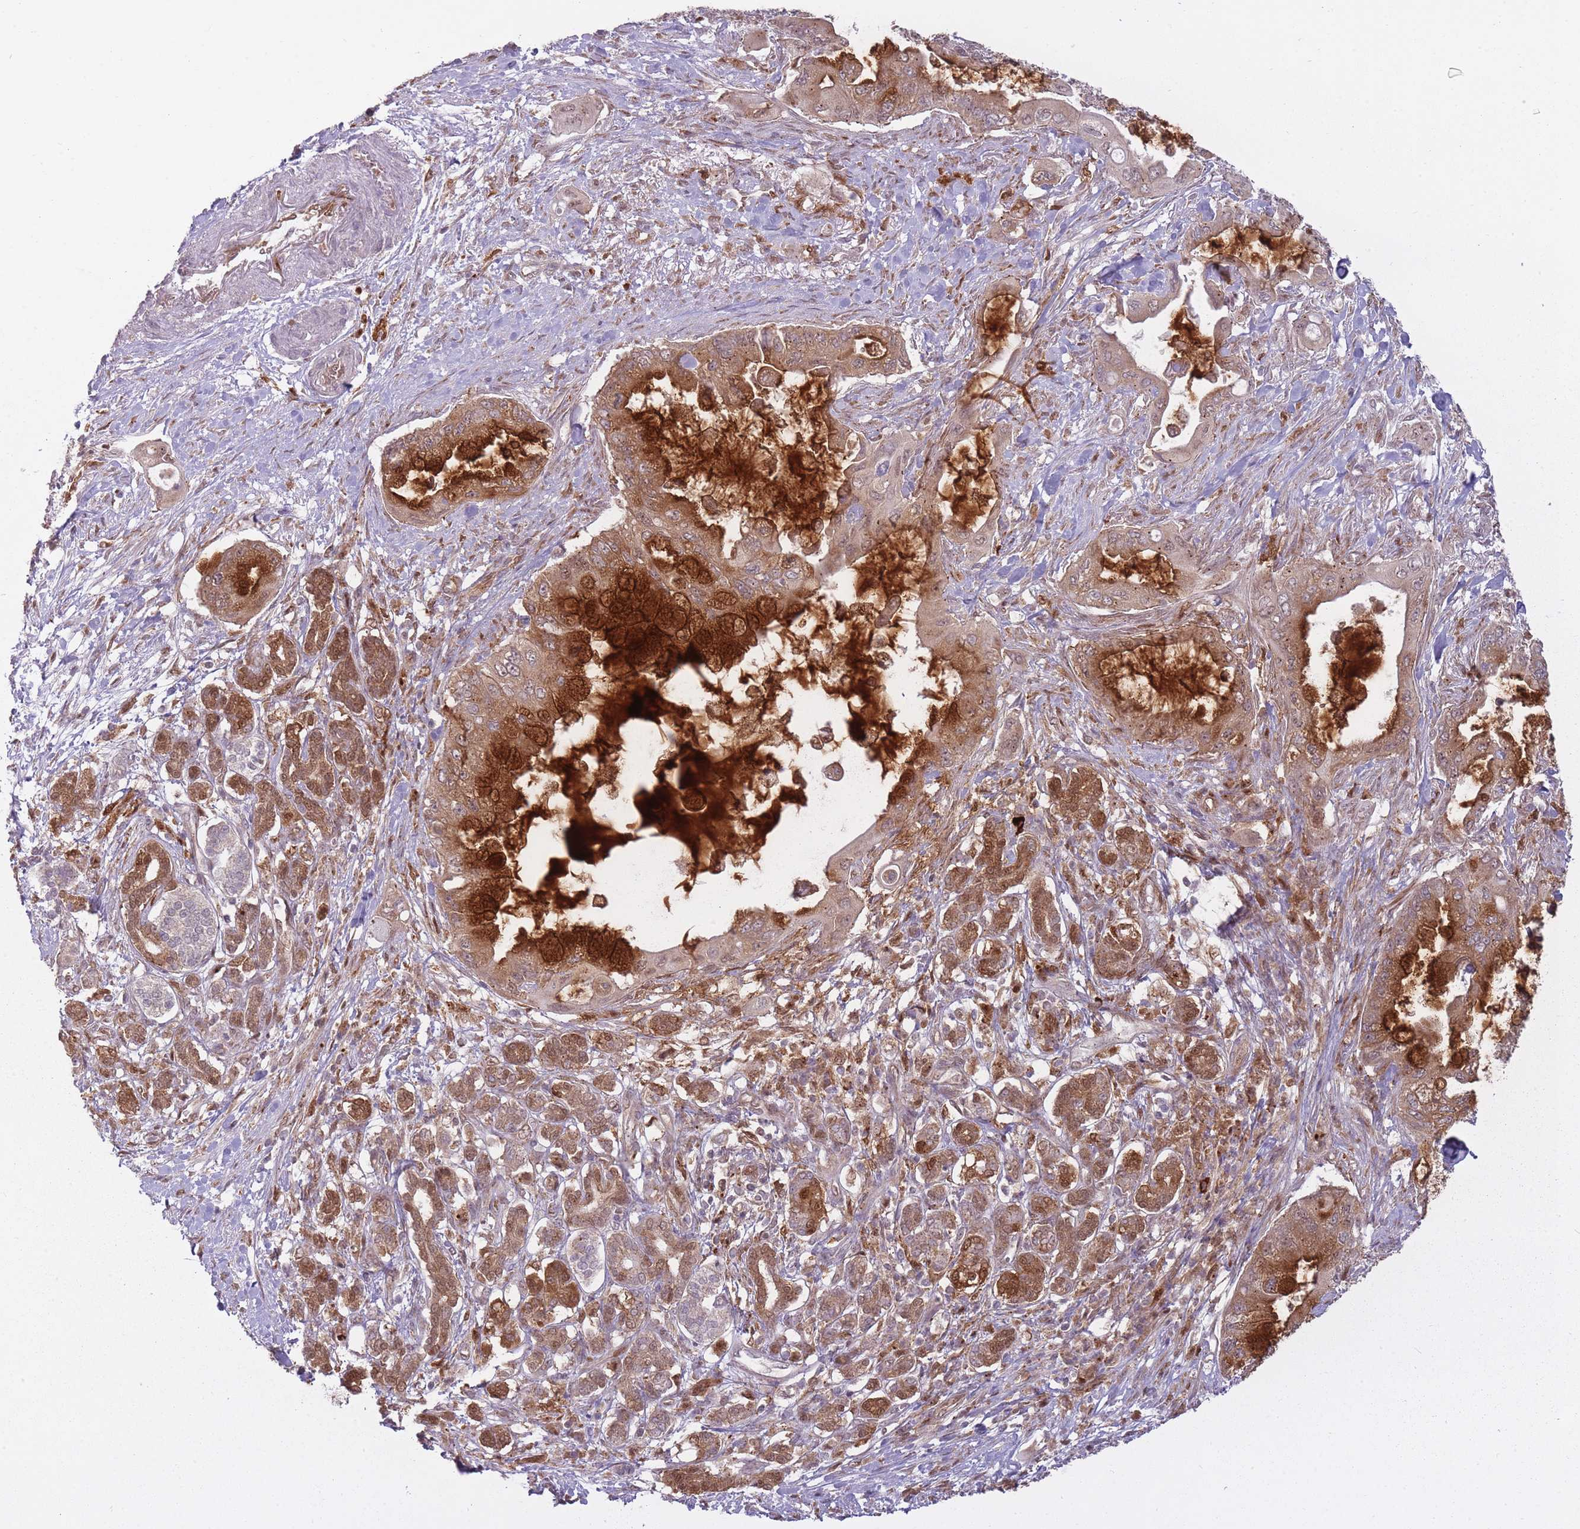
{"staining": {"intensity": "moderate", "quantity": ">75%", "location": "cytoplasmic/membranous,nuclear"}, "tissue": "pancreatic cancer", "cell_type": "Tumor cells", "image_type": "cancer", "snomed": [{"axis": "morphology", "description": "Adenocarcinoma, NOS"}, {"axis": "topography", "description": "Pancreas"}], "caption": "Pancreatic cancer (adenocarcinoma) stained with immunohistochemistry displays moderate cytoplasmic/membranous and nuclear expression in about >75% of tumor cells. (DAB IHC with brightfield microscopy, high magnification).", "gene": "LGALS9", "patient": {"sex": "male", "age": 57}}